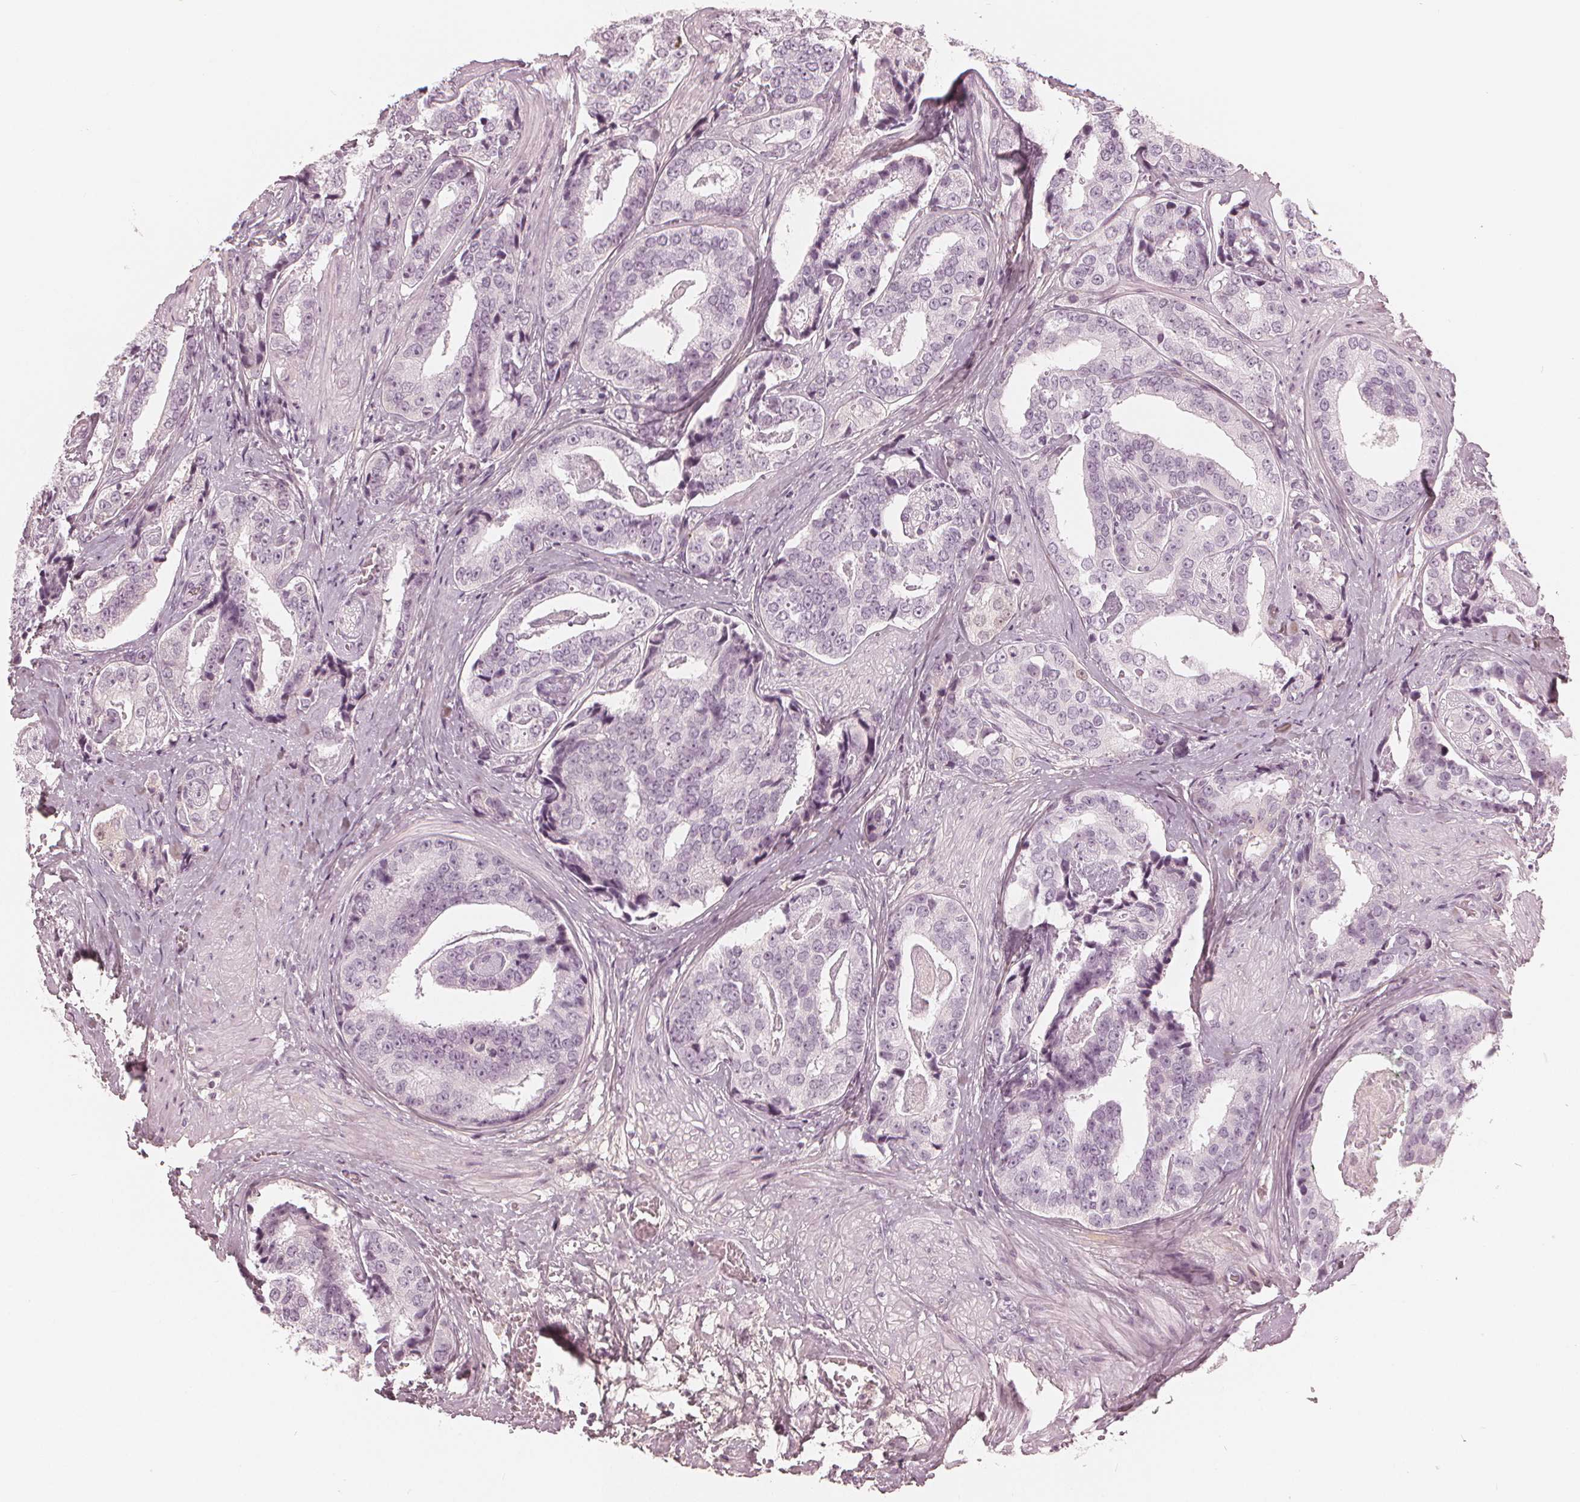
{"staining": {"intensity": "negative", "quantity": "none", "location": "none"}, "tissue": "prostate cancer", "cell_type": "Tumor cells", "image_type": "cancer", "snomed": [{"axis": "morphology", "description": "Adenocarcinoma, High grade"}, {"axis": "topography", "description": "Prostate"}], "caption": "IHC micrograph of neoplastic tissue: human adenocarcinoma (high-grade) (prostate) stained with DAB (3,3'-diaminobenzidine) reveals no significant protein positivity in tumor cells.", "gene": "PAEP", "patient": {"sex": "male", "age": 71}}